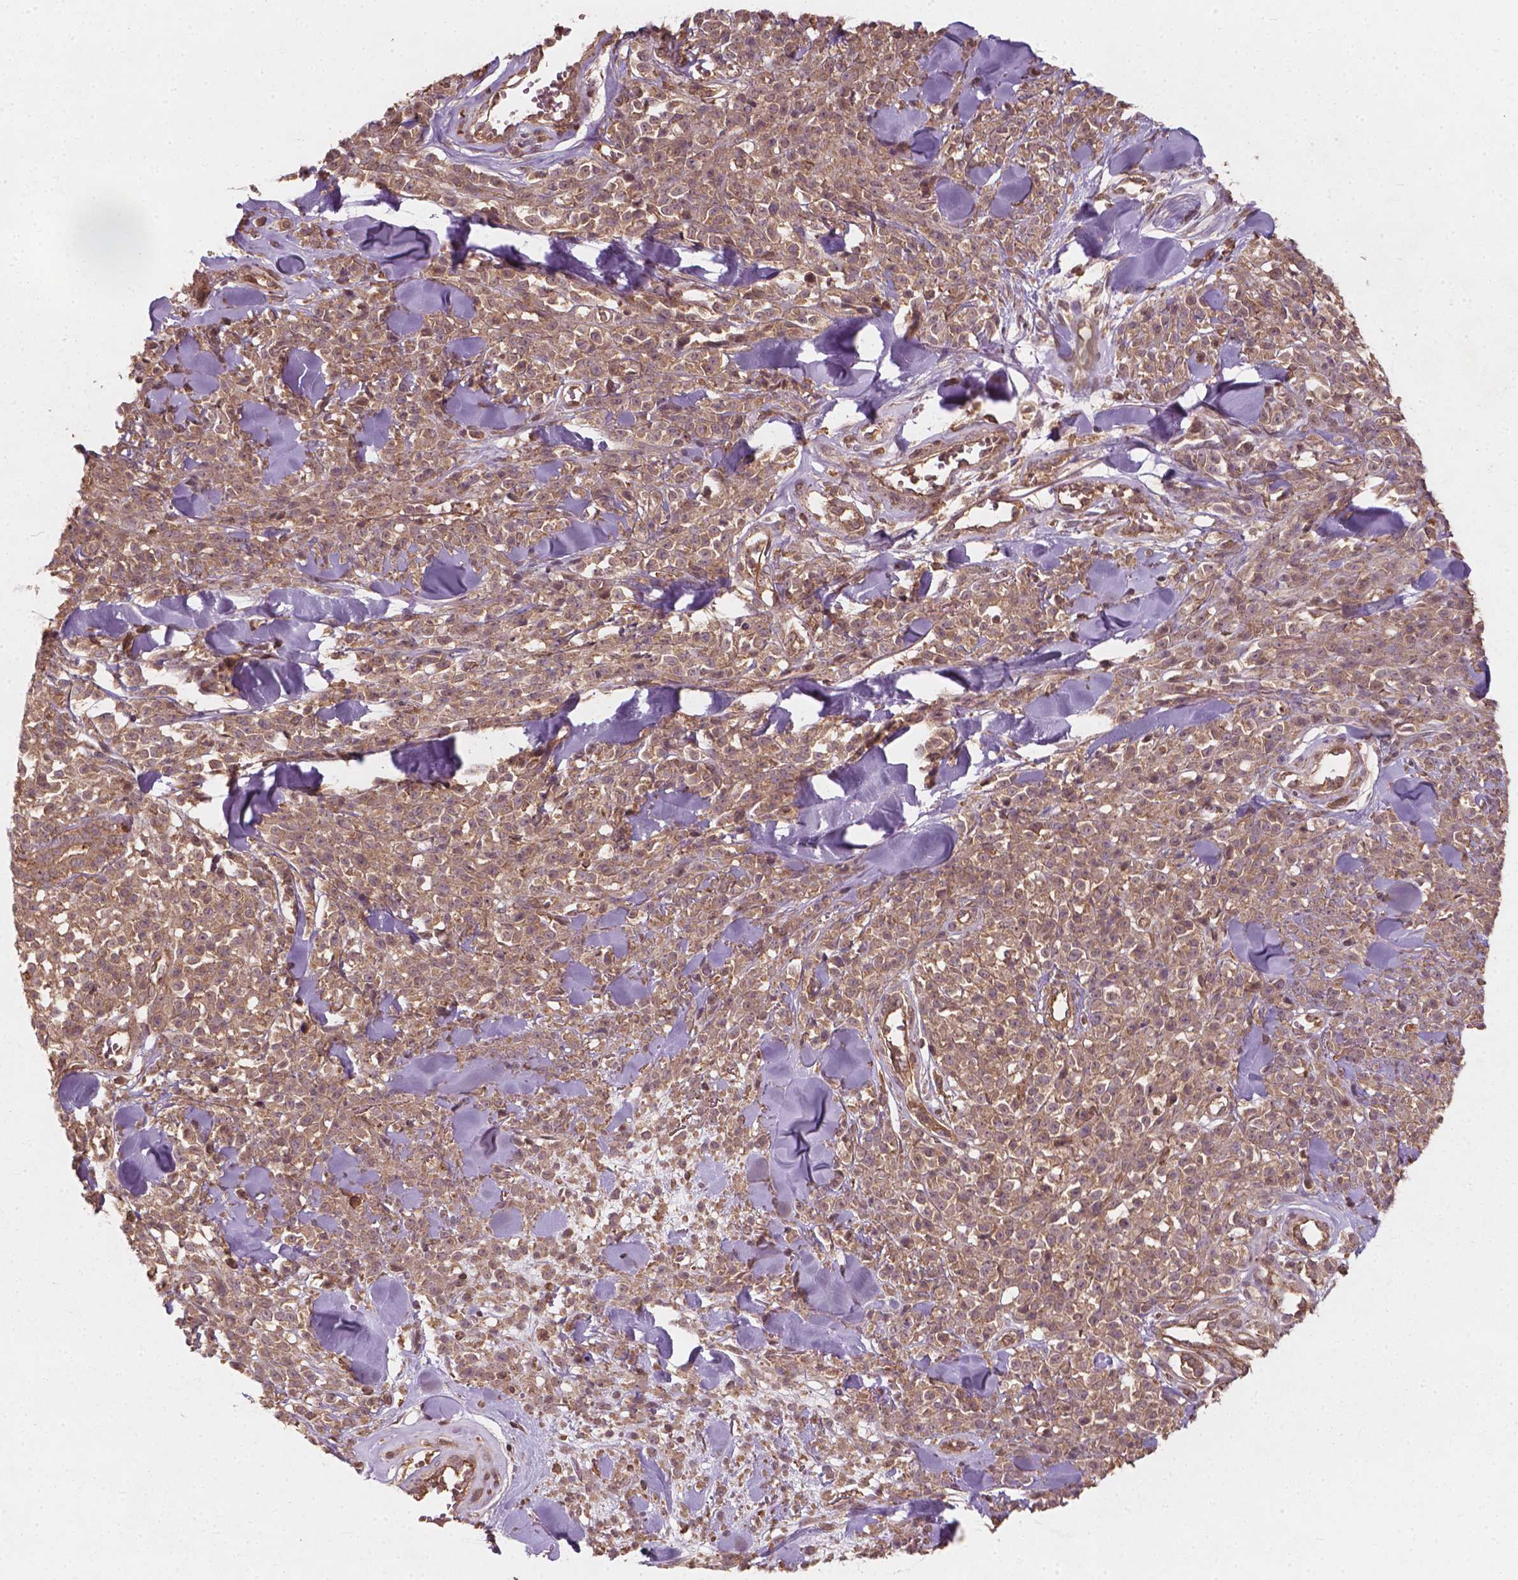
{"staining": {"intensity": "weak", "quantity": ">75%", "location": "cytoplasmic/membranous"}, "tissue": "melanoma", "cell_type": "Tumor cells", "image_type": "cancer", "snomed": [{"axis": "morphology", "description": "Malignant melanoma, NOS"}, {"axis": "topography", "description": "Skin"}, {"axis": "topography", "description": "Skin of trunk"}], "caption": "IHC image of human melanoma stained for a protein (brown), which reveals low levels of weak cytoplasmic/membranous expression in about >75% of tumor cells.", "gene": "CYFIP2", "patient": {"sex": "male", "age": 74}}